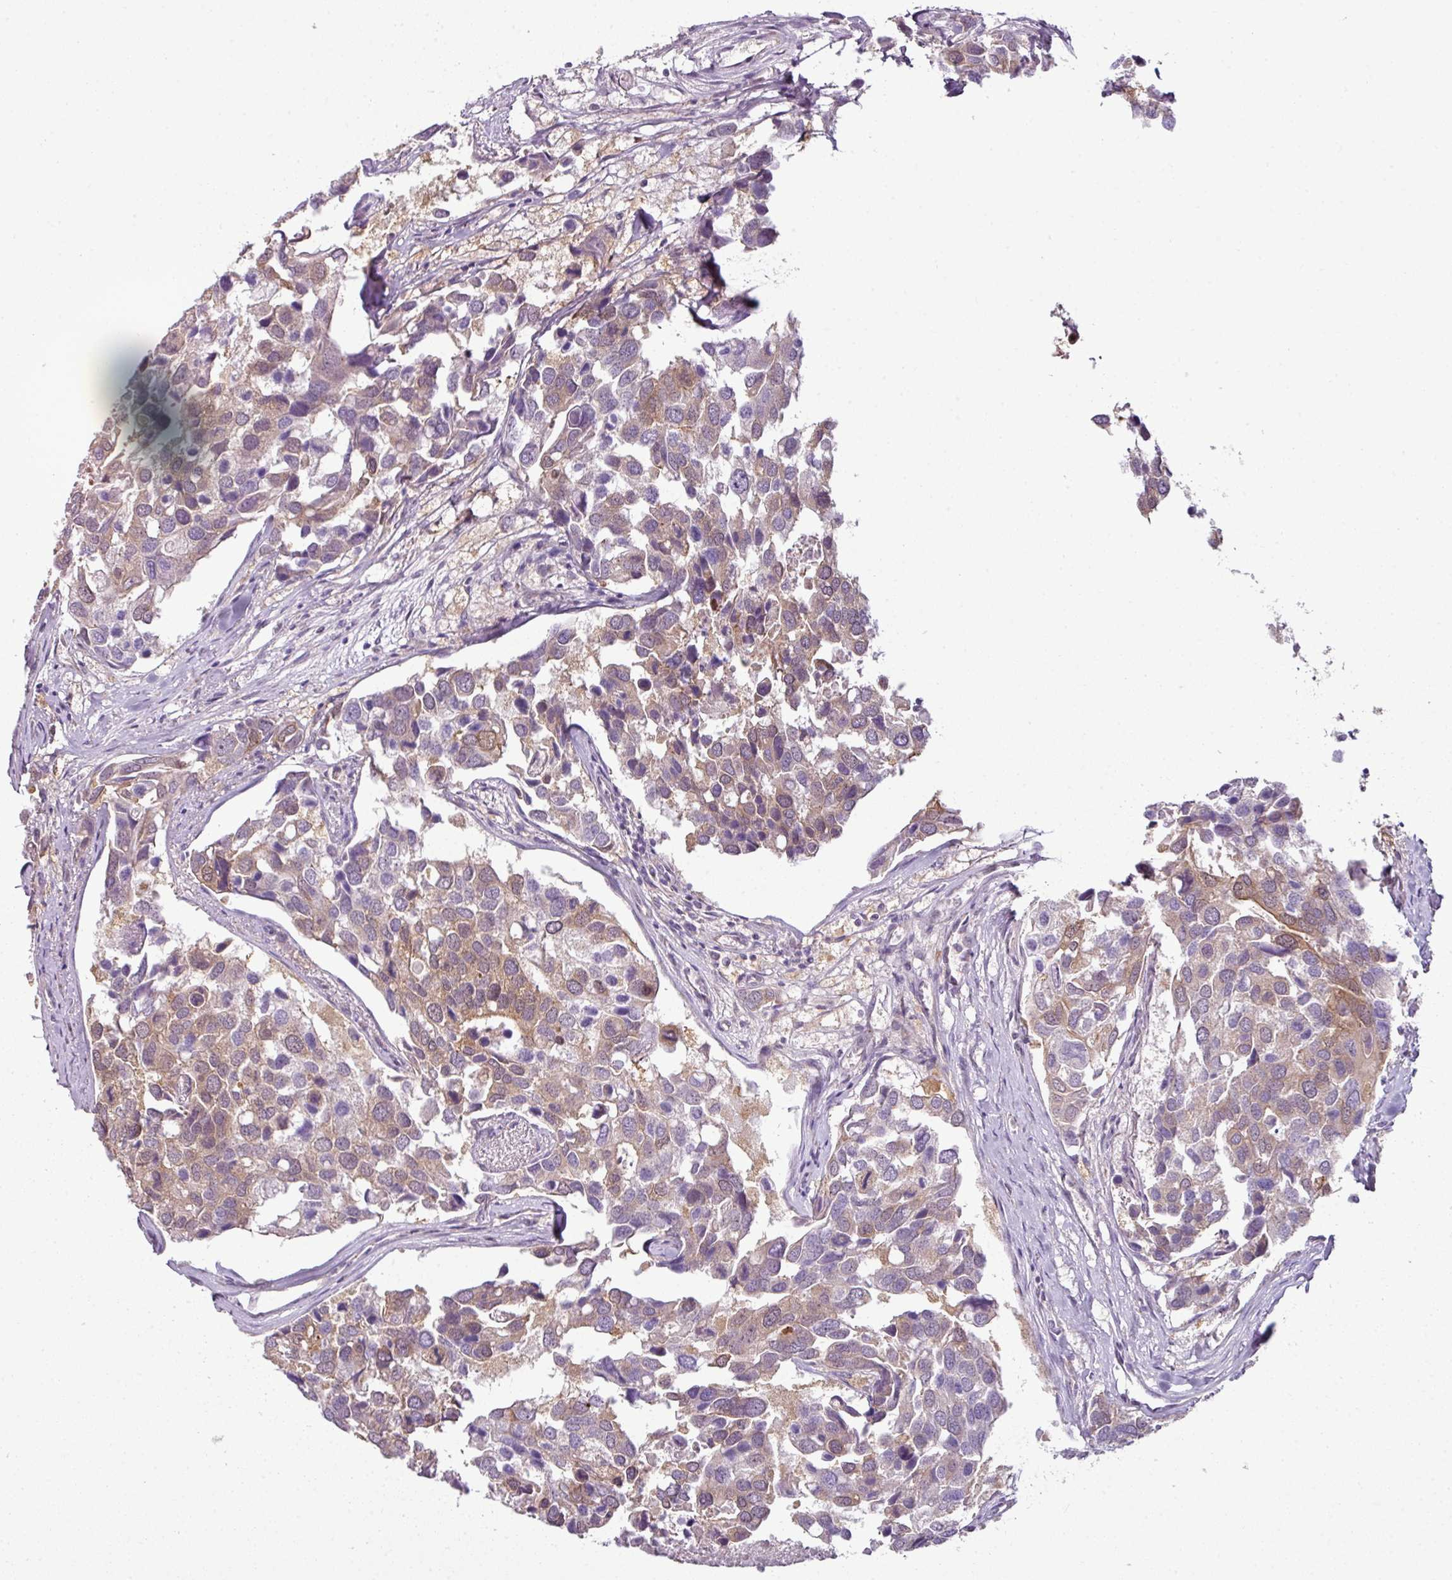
{"staining": {"intensity": "weak", "quantity": ">75%", "location": "cytoplasmic/membranous"}, "tissue": "breast cancer", "cell_type": "Tumor cells", "image_type": "cancer", "snomed": [{"axis": "morphology", "description": "Duct carcinoma"}, {"axis": "topography", "description": "Breast"}], "caption": "This is a histology image of IHC staining of invasive ductal carcinoma (breast), which shows weak positivity in the cytoplasmic/membranous of tumor cells.", "gene": "DERPC", "patient": {"sex": "female", "age": 83}}